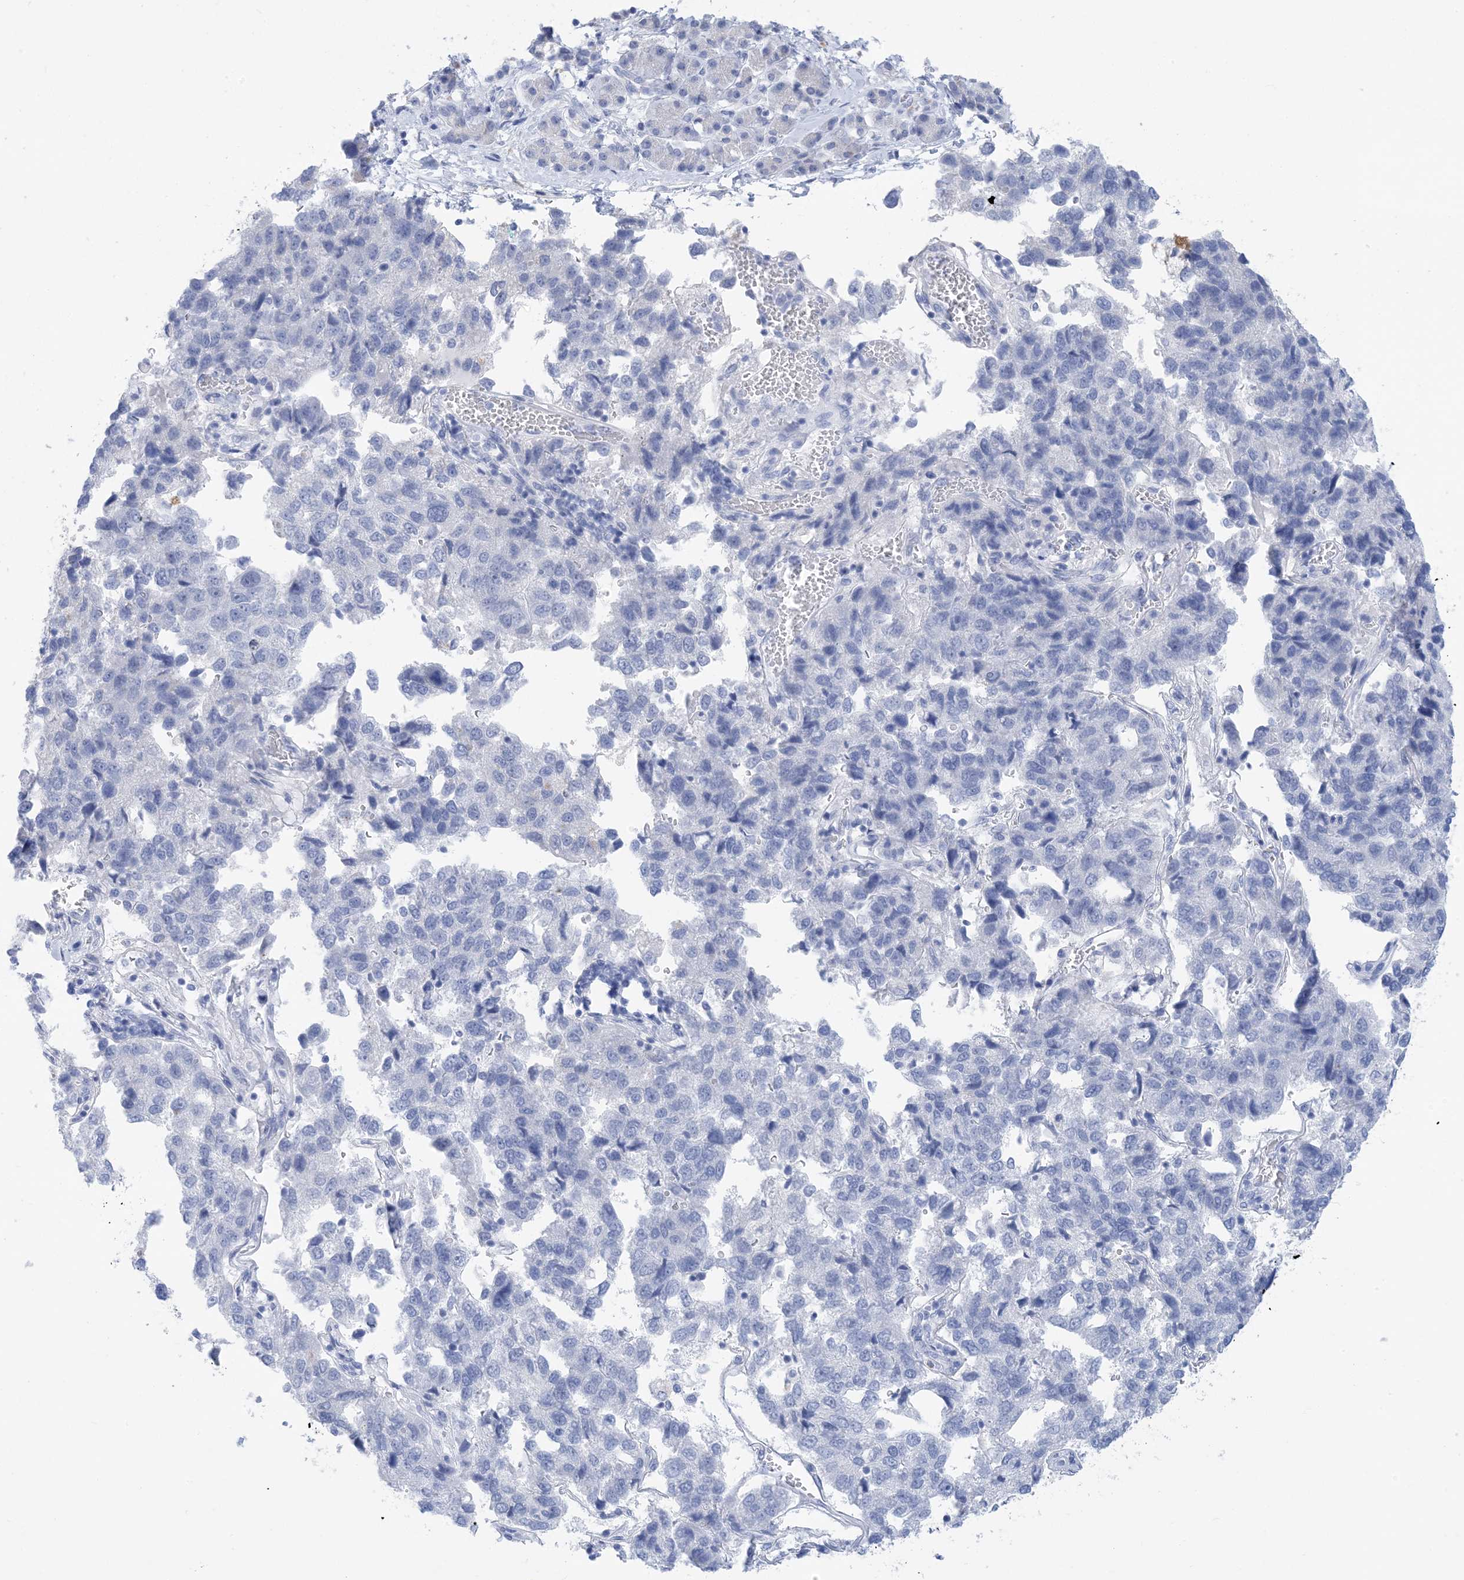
{"staining": {"intensity": "negative", "quantity": "none", "location": "none"}, "tissue": "pancreatic cancer", "cell_type": "Tumor cells", "image_type": "cancer", "snomed": [{"axis": "morphology", "description": "Adenocarcinoma, NOS"}, {"axis": "topography", "description": "Pancreas"}], "caption": "Tumor cells show no significant protein staining in pancreatic cancer (adenocarcinoma).", "gene": "SH3YL1", "patient": {"sex": "female", "age": 61}}